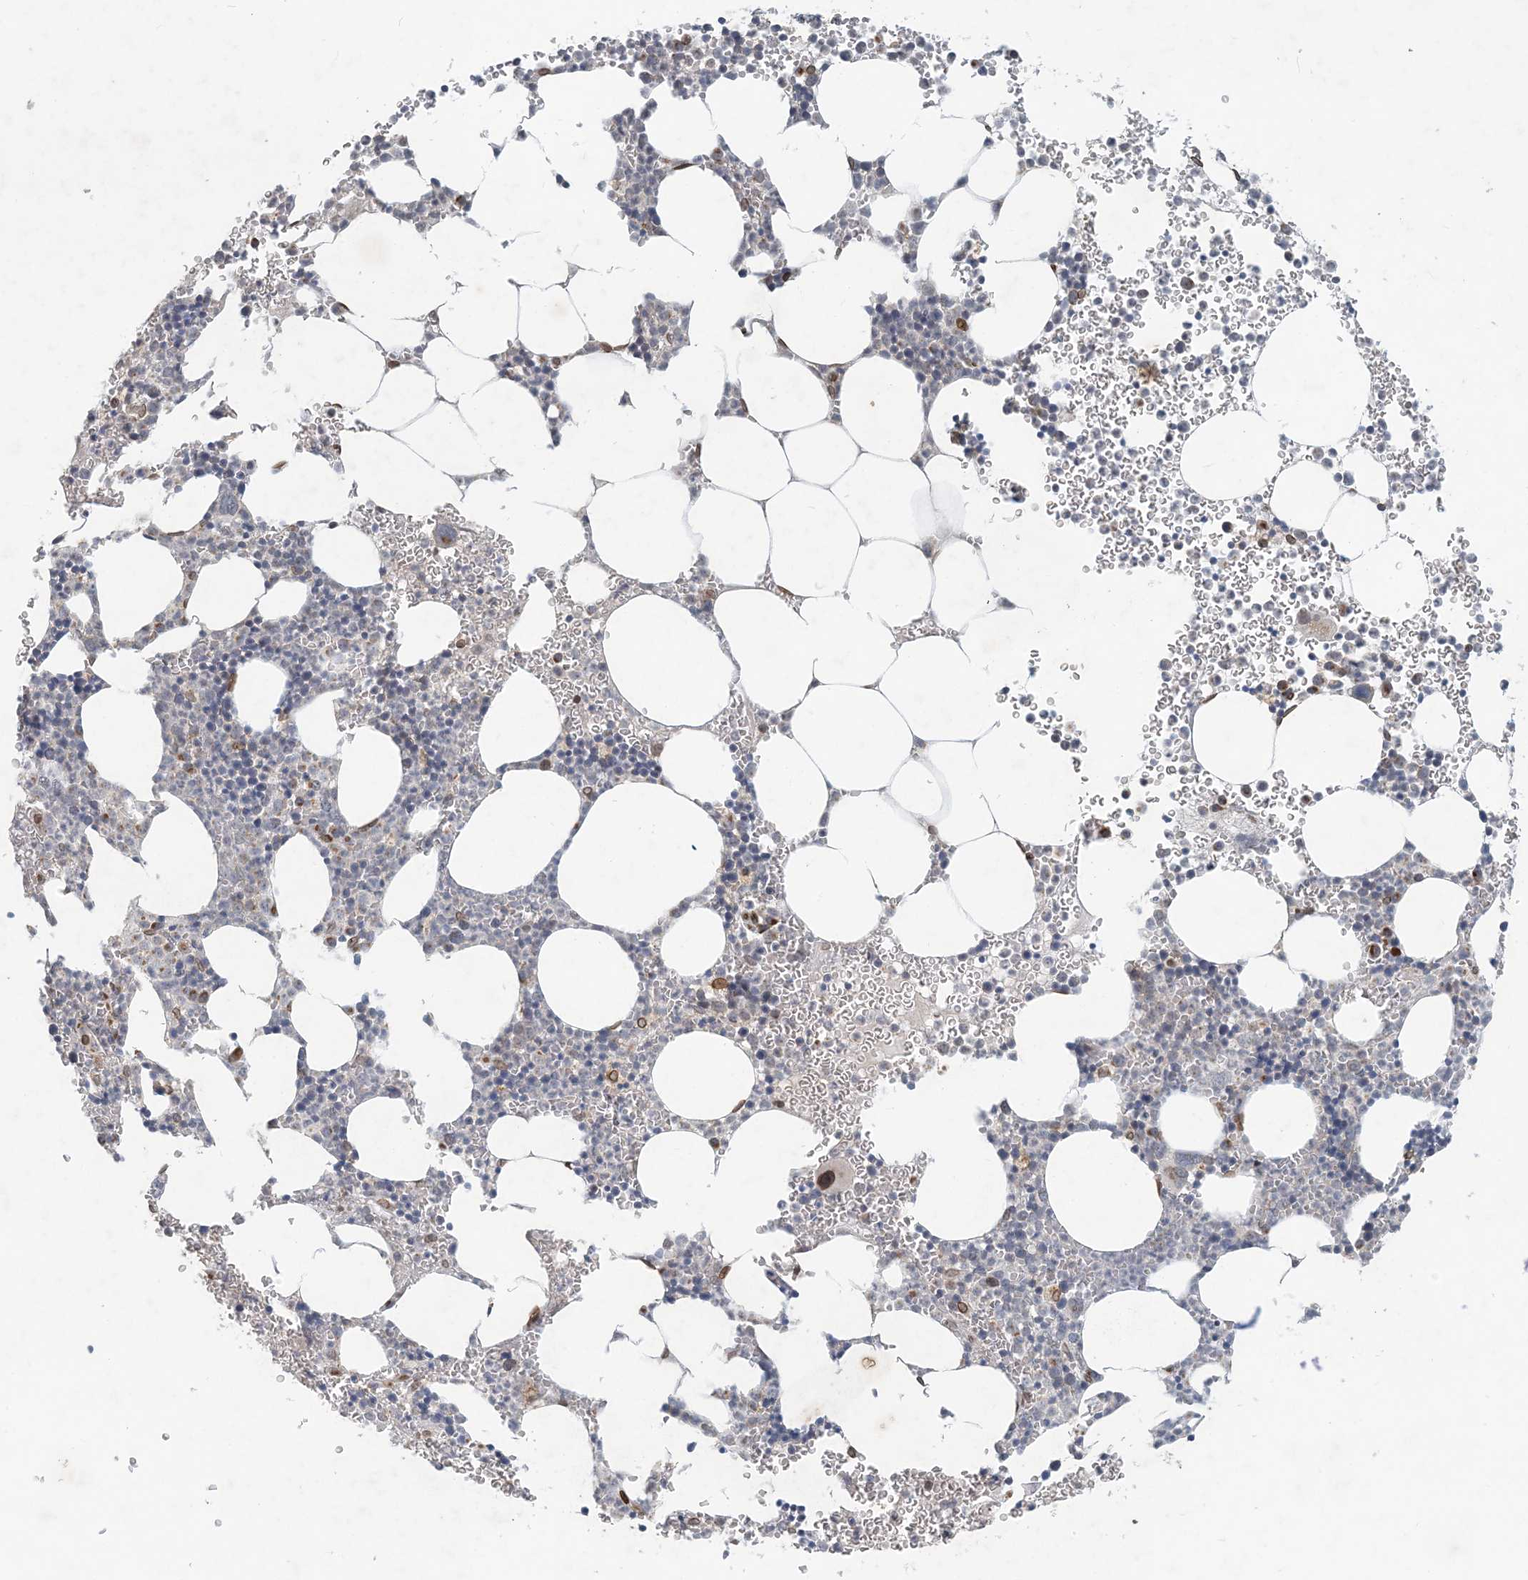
{"staining": {"intensity": "moderate", "quantity": "25%-75%", "location": "nuclear"}, "tissue": "bone marrow", "cell_type": "Hematopoietic cells", "image_type": "normal", "snomed": [{"axis": "morphology", "description": "Normal tissue, NOS"}, {"axis": "topography", "description": "Bone marrow"}], "caption": "Protein analysis of benign bone marrow demonstrates moderate nuclear positivity in about 25%-75% of hematopoietic cells.", "gene": "SLC35A2", "patient": {"sex": "female", "age": 78}}